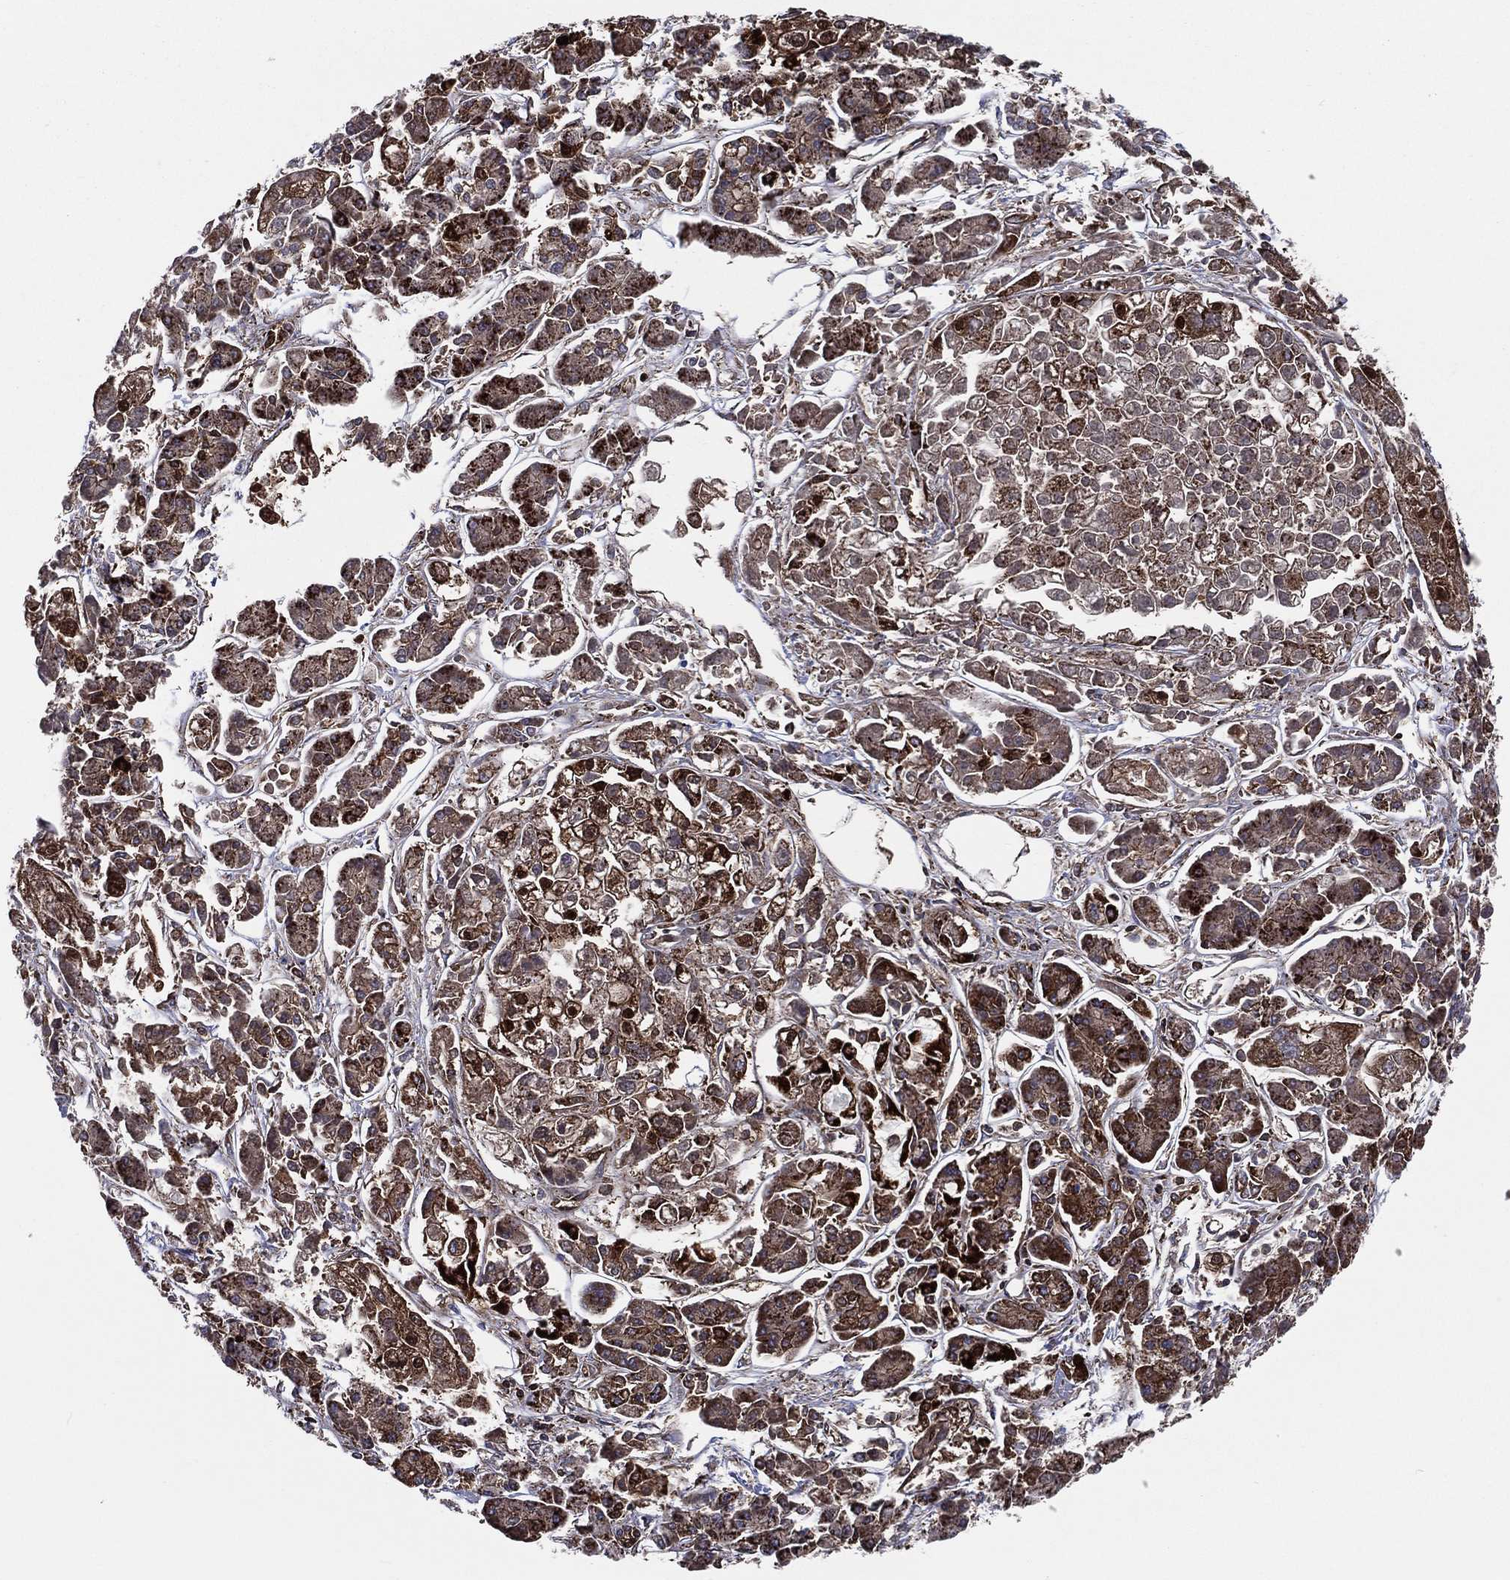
{"staining": {"intensity": "strong", "quantity": ">75%", "location": "cytoplasmic/membranous"}, "tissue": "pancreatic cancer", "cell_type": "Tumor cells", "image_type": "cancer", "snomed": [{"axis": "morphology", "description": "Adenocarcinoma, NOS"}, {"axis": "topography", "description": "Pancreas"}], "caption": "An IHC photomicrograph of neoplastic tissue is shown. Protein staining in brown labels strong cytoplasmic/membranous positivity in pancreatic cancer (adenocarcinoma) within tumor cells.", "gene": "ANKRD37", "patient": {"sex": "male", "age": 85}}